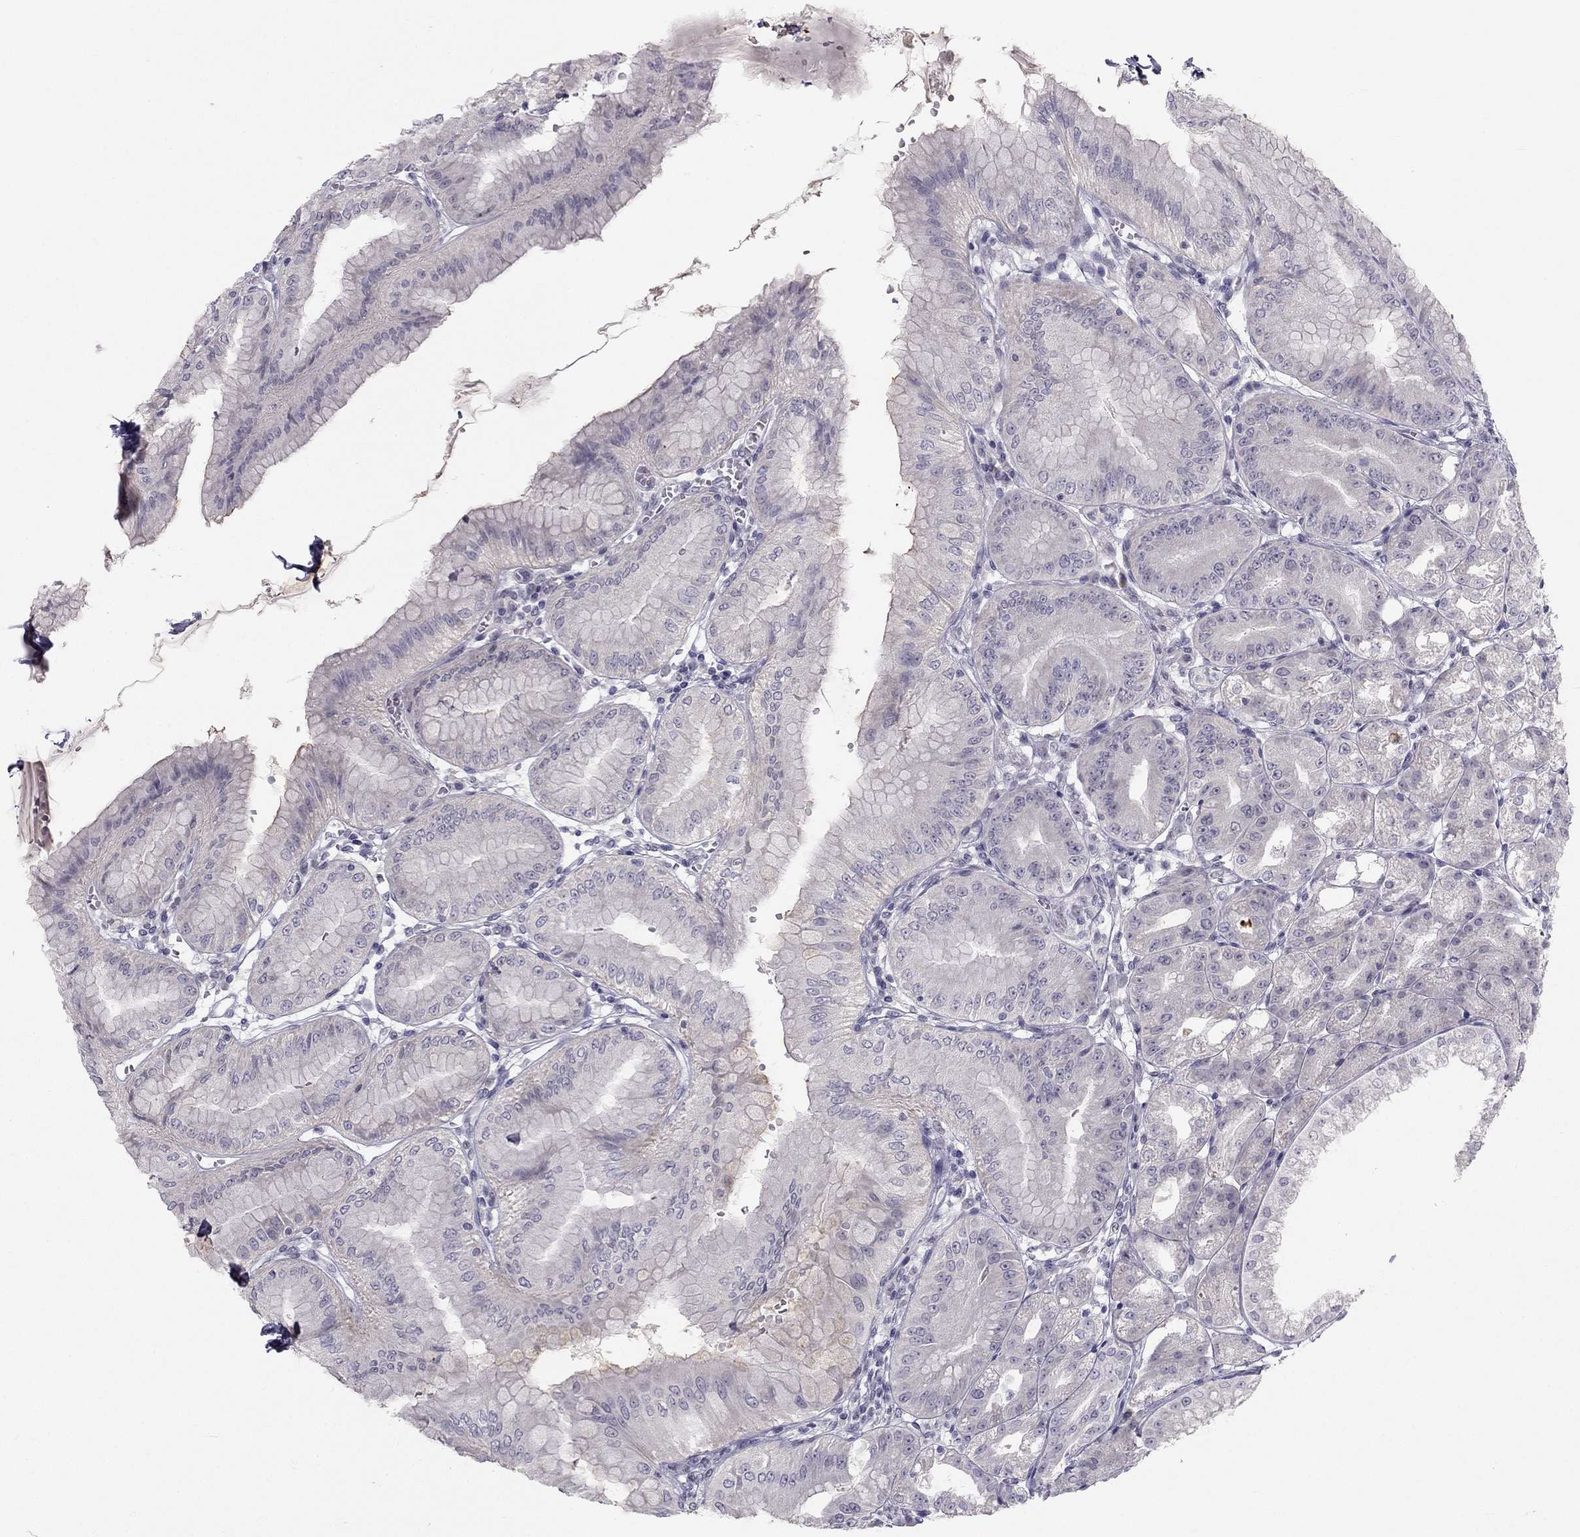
{"staining": {"intensity": "negative", "quantity": "none", "location": "none"}, "tissue": "stomach", "cell_type": "Glandular cells", "image_type": "normal", "snomed": [{"axis": "morphology", "description": "Normal tissue, NOS"}, {"axis": "topography", "description": "Stomach"}], "caption": "This micrograph is of unremarkable stomach stained with immunohistochemistry (IHC) to label a protein in brown with the nuclei are counter-stained blue. There is no expression in glandular cells. (DAB IHC, high magnification).", "gene": "TRPS1", "patient": {"sex": "male", "age": 71}}